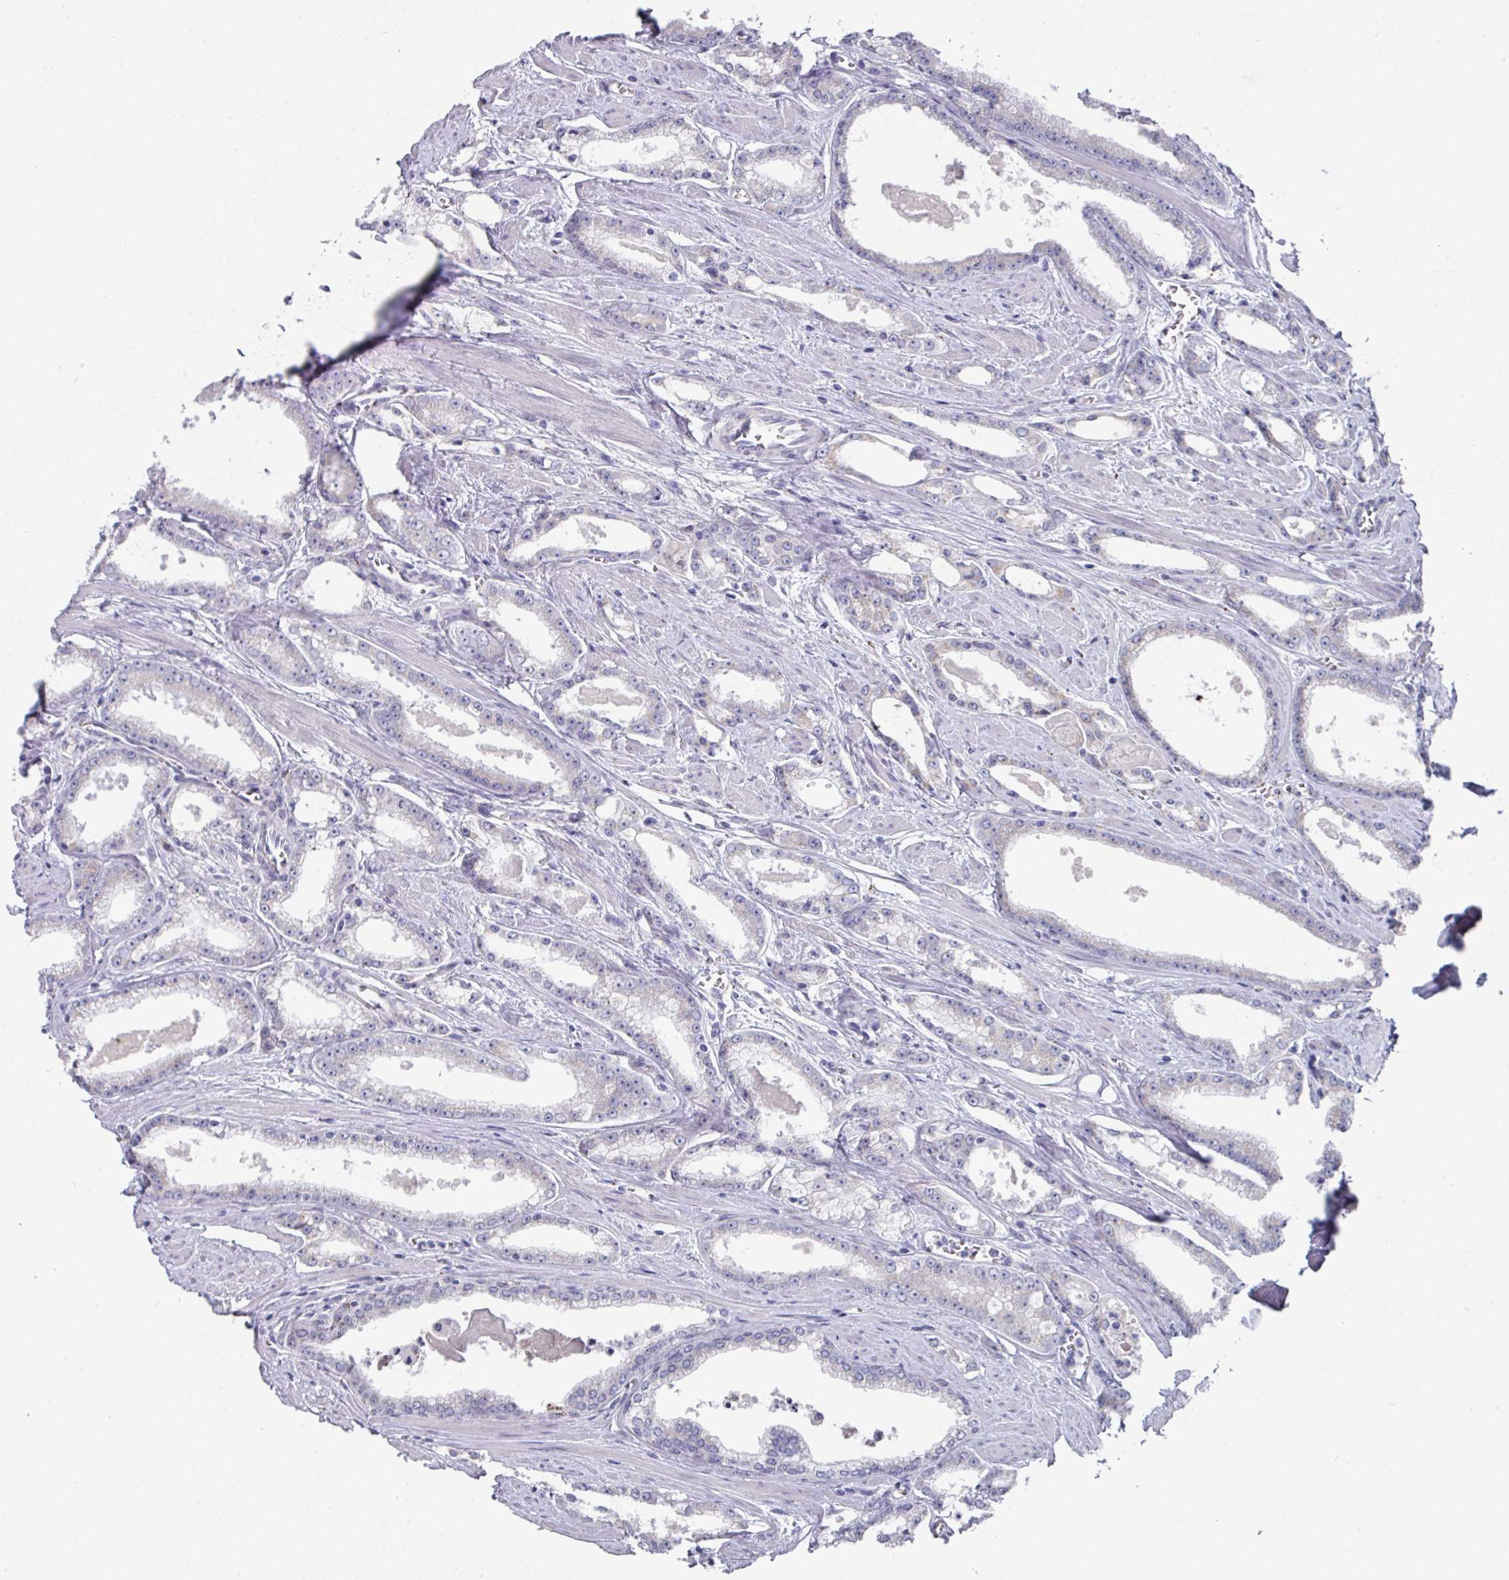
{"staining": {"intensity": "negative", "quantity": "none", "location": "none"}, "tissue": "prostate cancer", "cell_type": "Tumor cells", "image_type": "cancer", "snomed": [{"axis": "morphology", "description": "Adenocarcinoma, Low grade"}, {"axis": "topography", "description": "Prostate and seminal vesicle, NOS"}], "caption": "IHC image of neoplastic tissue: prostate cancer stained with DAB (3,3'-diaminobenzidine) displays no significant protein expression in tumor cells.", "gene": "VKORC1L1", "patient": {"sex": "male", "age": 60}}